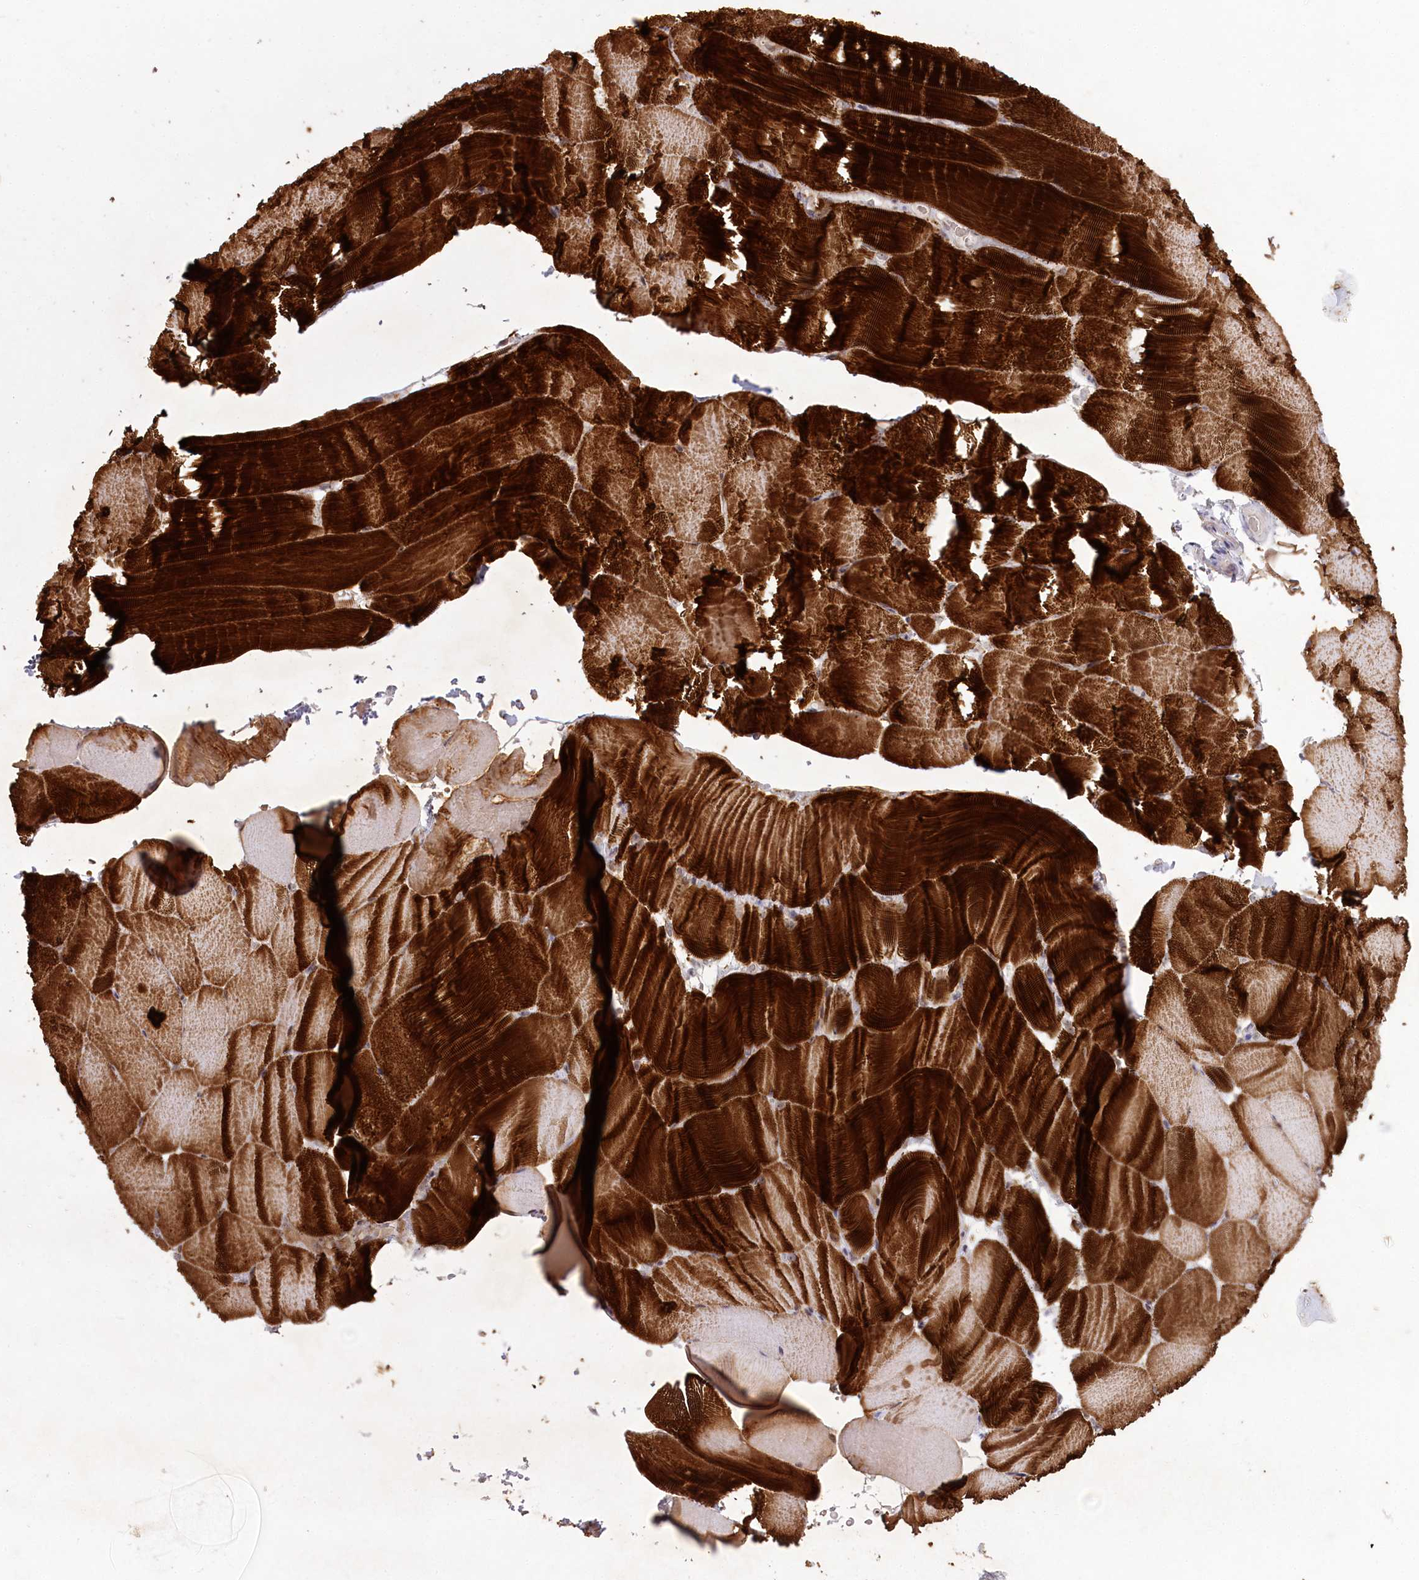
{"staining": {"intensity": "strong", "quantity": ">75%", "location": "cytoplasmic/membranous"}, "tissue": "skeletal muscle", "cell_type": "Myocytes", "image_type": "normal", "snomed": [{"axis": "morphology", "description": "Normal tissue, NOS"}, {"axis": "topography", "description": "Skeletal muscle"}, {"axis": "topography", "description": "Parathyroid gland"}], "caption": "Protein expression analysis of normal skeletal muscle demonstrates strong cytoplasmic/membranous positivity in approximately >75% of myocytes. (DAB = brown stain, brightfield microscopy at high magnification).", "gene": "MYOZ1", "patient": {"sex": "female", "age": 37}}